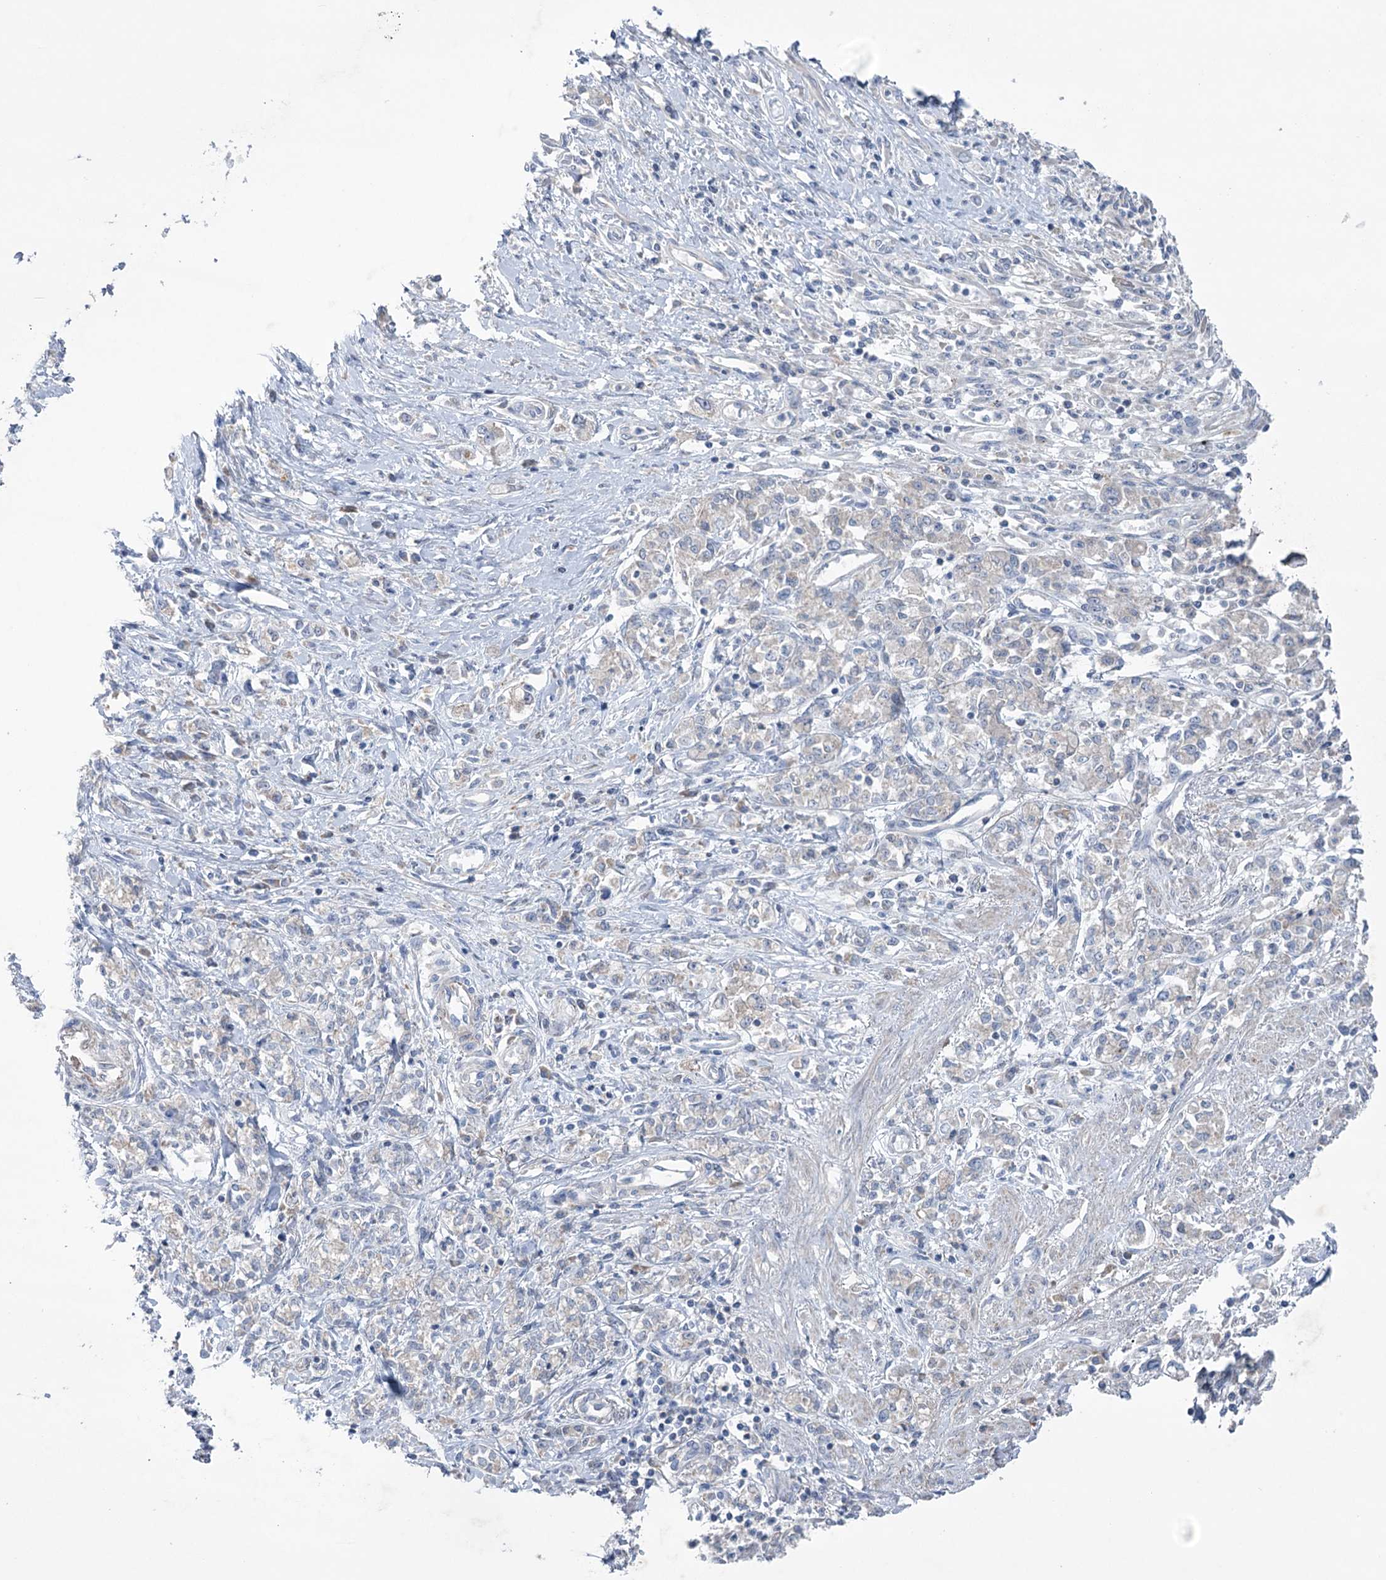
{"staining": {"intensity": "weak", "quantity": "<25%", "location": "cytoplasmic/membranous"}, "tissue": "stomach cancer", "cell_type": "Tumor cells", "image_type": "cancer", "snomed": [{"axis": "morphology", "description": "Adenocarcinoma, NOS"}, {"axis": "topography", "description": "Stomach"}], "caption": "Immunohistochemical staining of human stomach cancer displays no significant expression in tumor cells.", "gene": "MTCH2", "patient": {"sex": "female", "age": 76}}